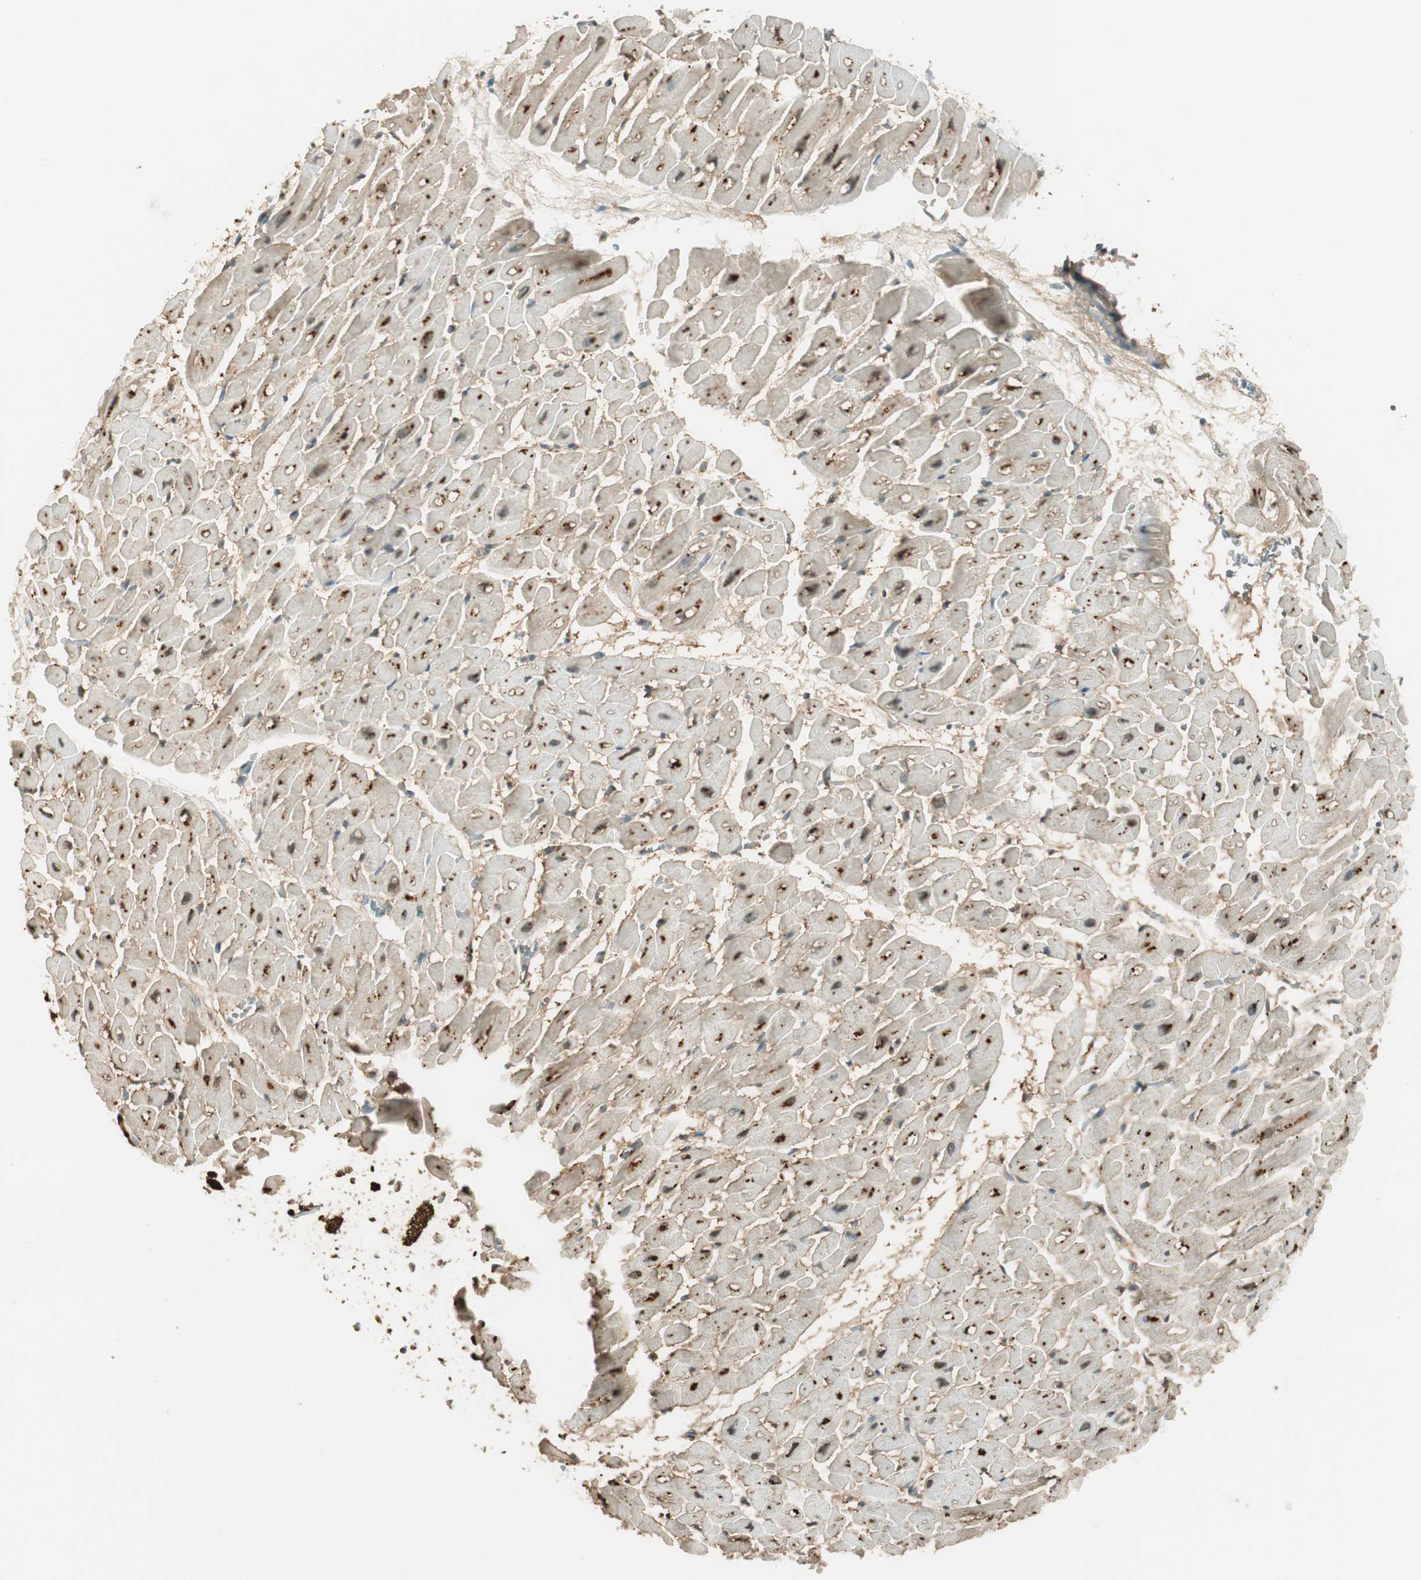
{"staining": {"intensity": "strong", "quantity": ">75%", "location": "cytoplasmic/membranous"}, "tissue": "heart muscle", "cell_type": "Cardiomyocytes", "image_type": "normal", "snomed": [{"axis": "morphology", "description": "Normal tissue, NOS"}, {"axis": "topography", "description": "Heart"}], "caption": "Approximately >75% of cardiomyocytes in unremarkable heart muscle reveal strong cytoplasmic/membranous protein positivity as visualized by brown immunohistochemical staining.", "gene": "ENSG00000268870", "patient": {"sex": "male", "age": 45}}